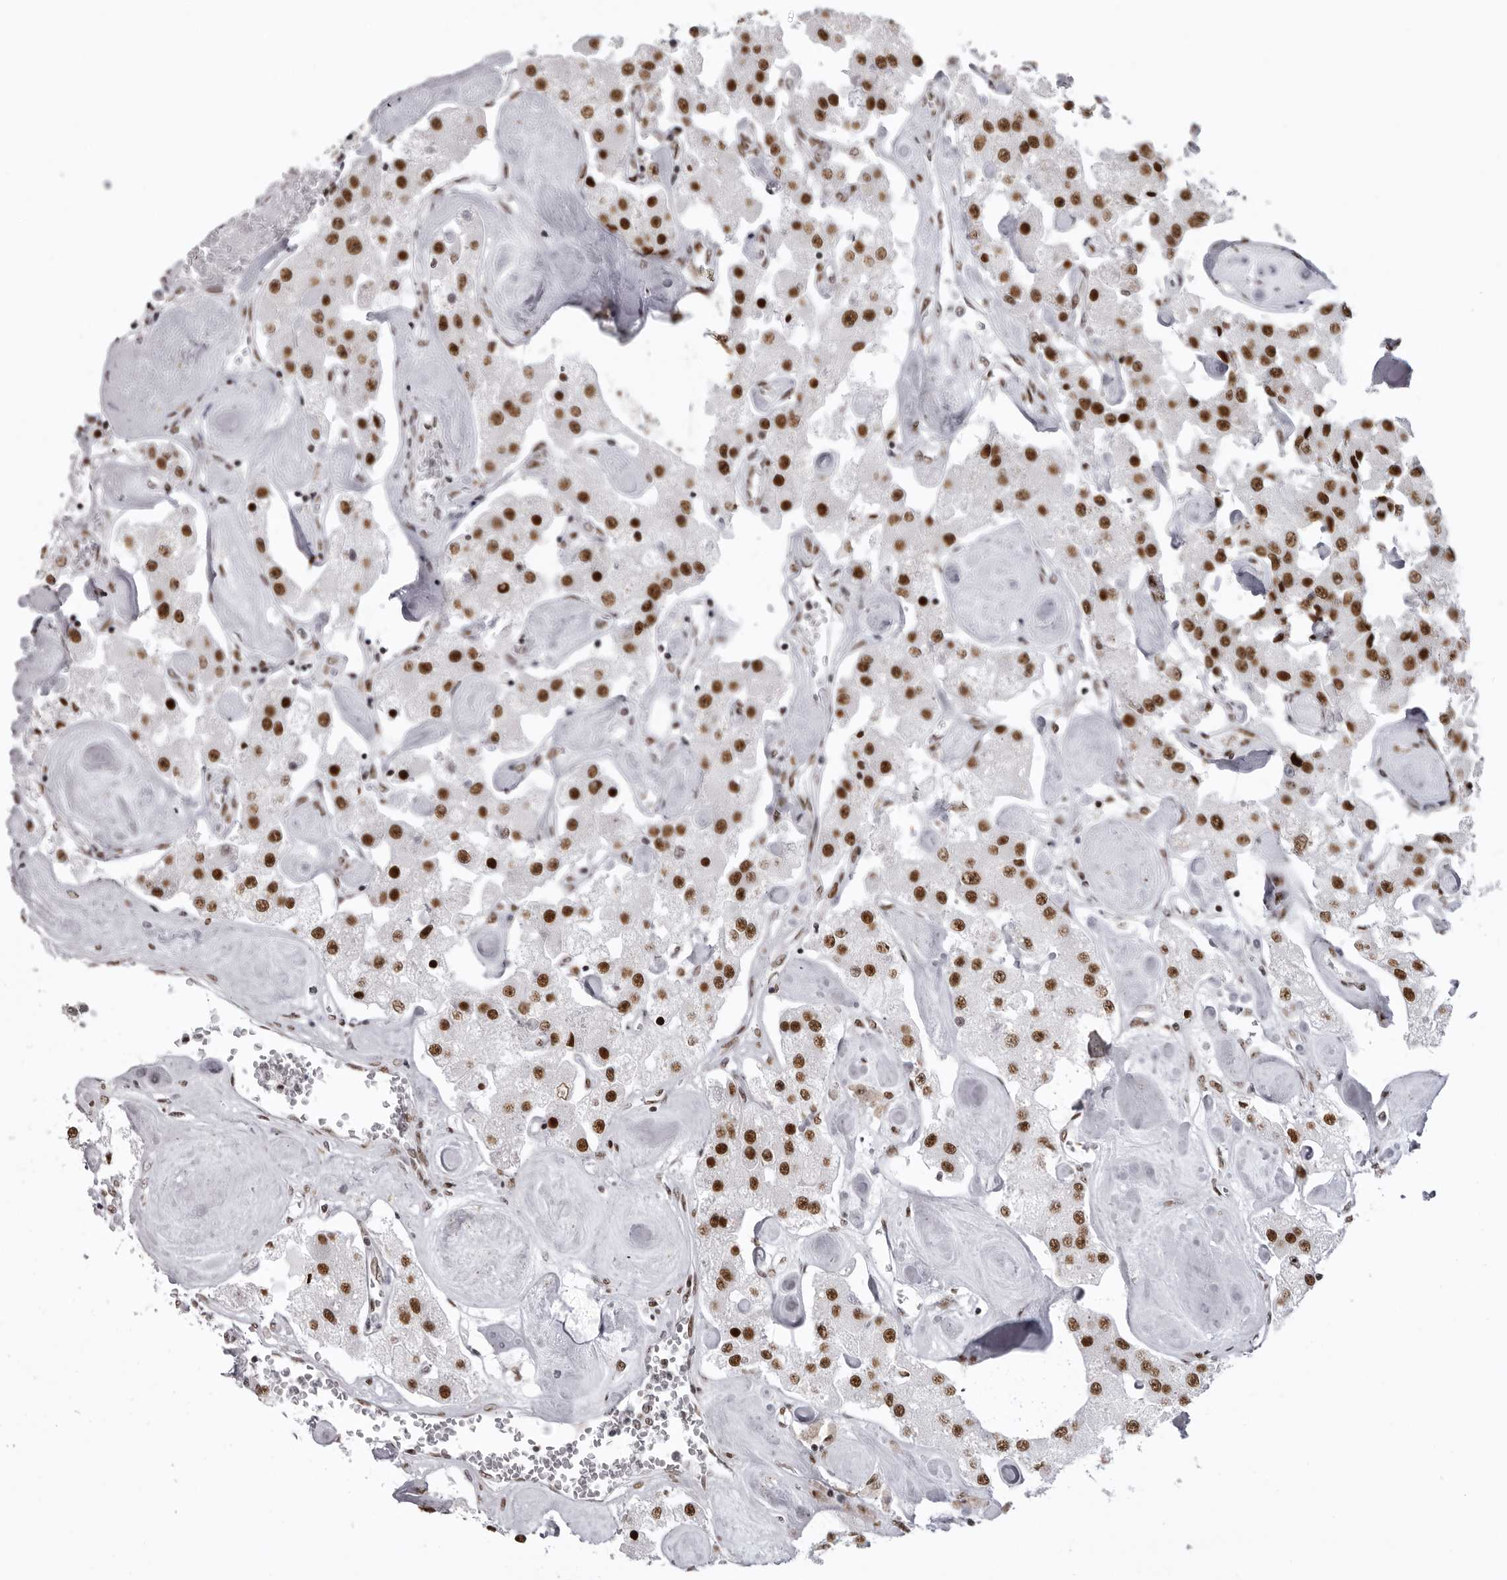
{"staining": {"intensity": "strong", "quantity": ">75%", "location": "nuclear"}, "tissue": "carcinoid", "cell_type": "Tumor cells", "image_type": "cancer", "snomed": [{"axis": "morphology", "description": "Carcinoid, malignant, NOS"}, {"axis": "topography", "description": "Pancreas"}], "caption": "Tumor cells demonstrate high levels of strong nuclear positivity in about >75% of cells in human carcinoid (malignant).", "gene": "DHX9", "patient": {"sex": "male", "age": 41}}